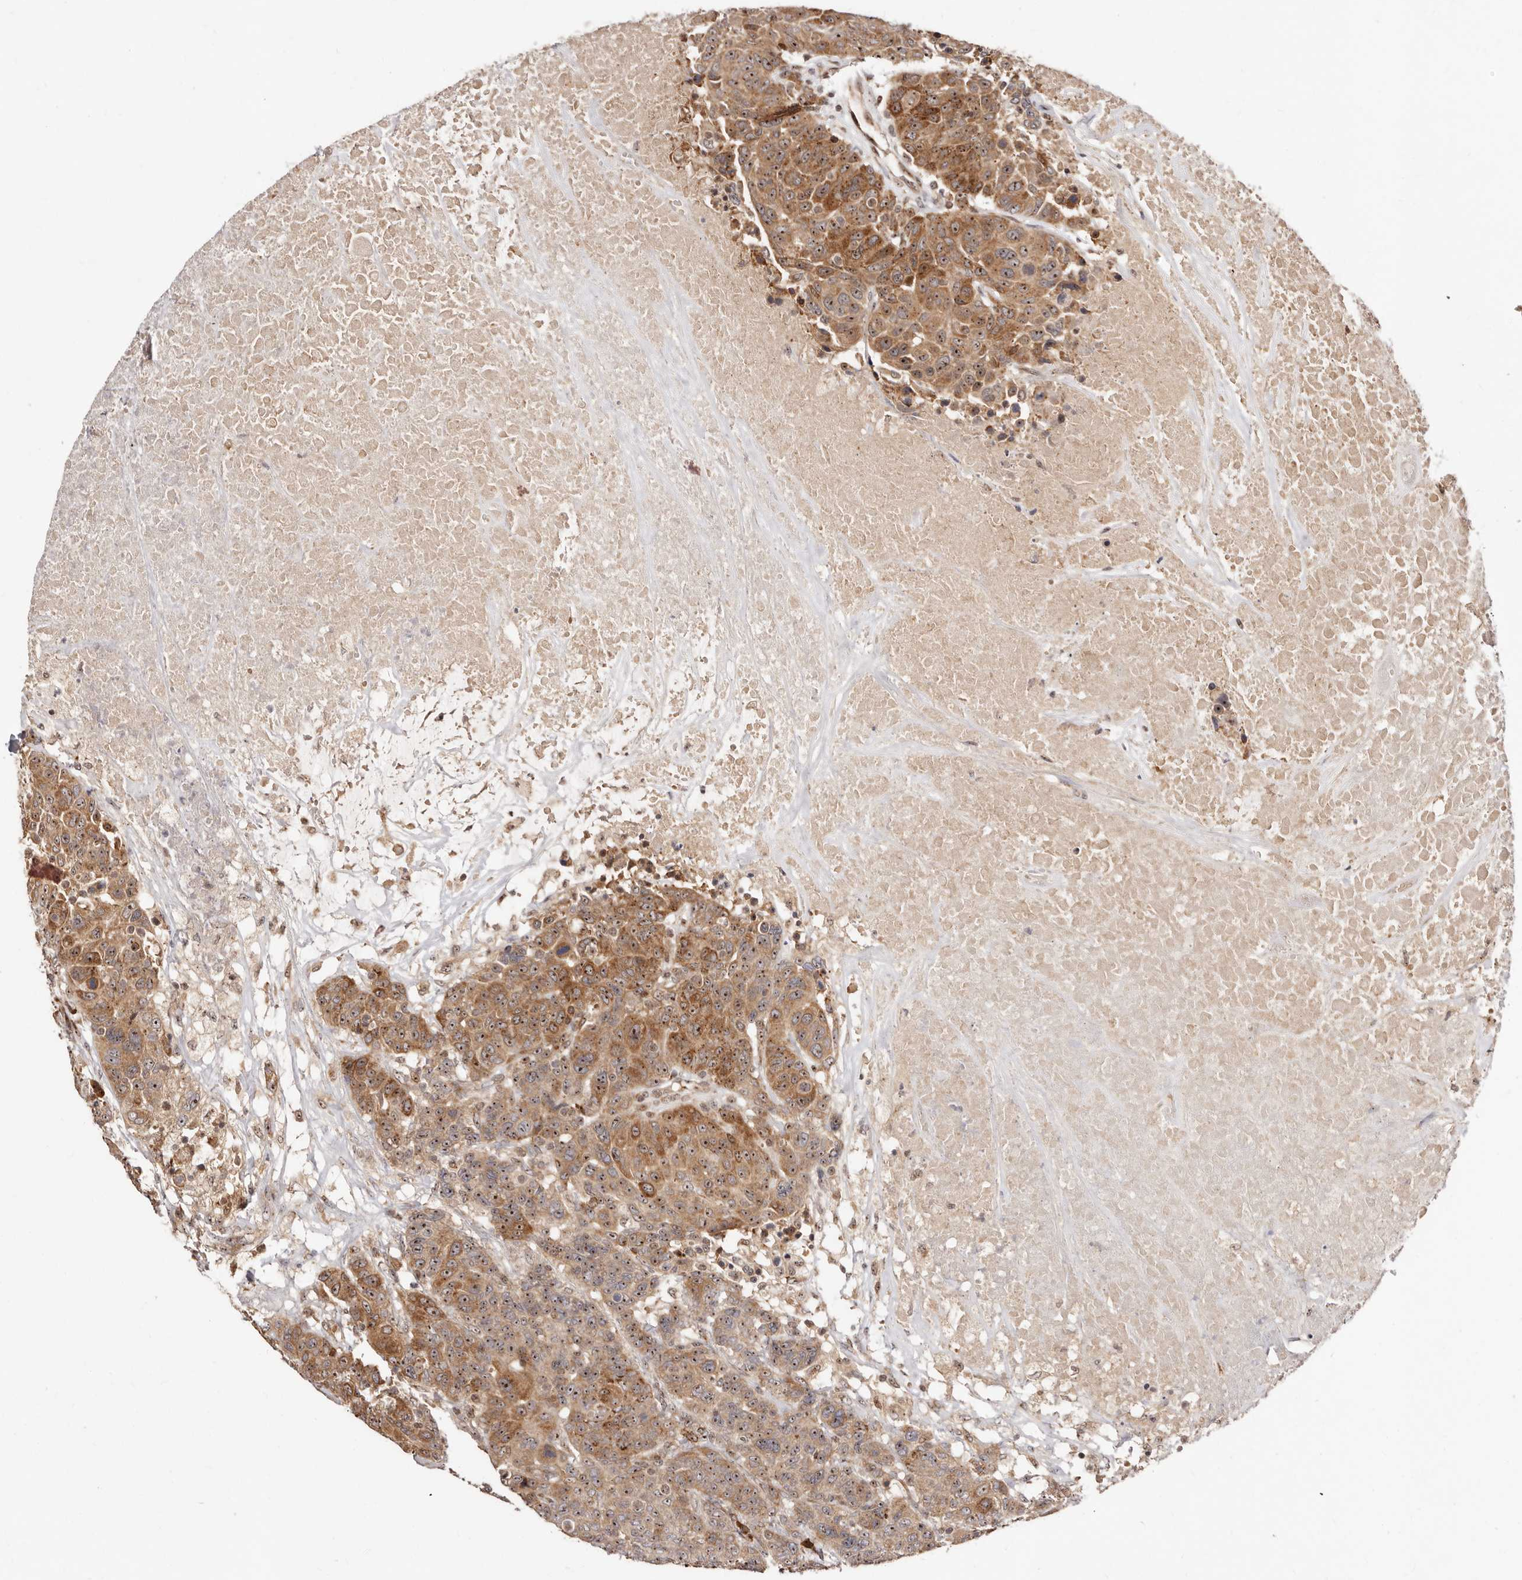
{"staining": {"intensity": "moderate", "quantity": ">75%", "location": "cytoplasmic/membranous,nuclear"}, "tissue": "breast cancer", "cell_type": "Tumor cells", "image_type": "cancer", "snomed": [{"axis": "morphology", "description": "Duct carcinoma"}, {"axis": "topography", "description": "Breast"}], "caption": "Tumor cells demonstrate moderate cytoplasmic/membranous and nuclear expression in about >75% of cells in breast cancer (invasive ductal carcinoma).", "gene": "APOL6", "patient": {"sex": "female", "age": 37}}